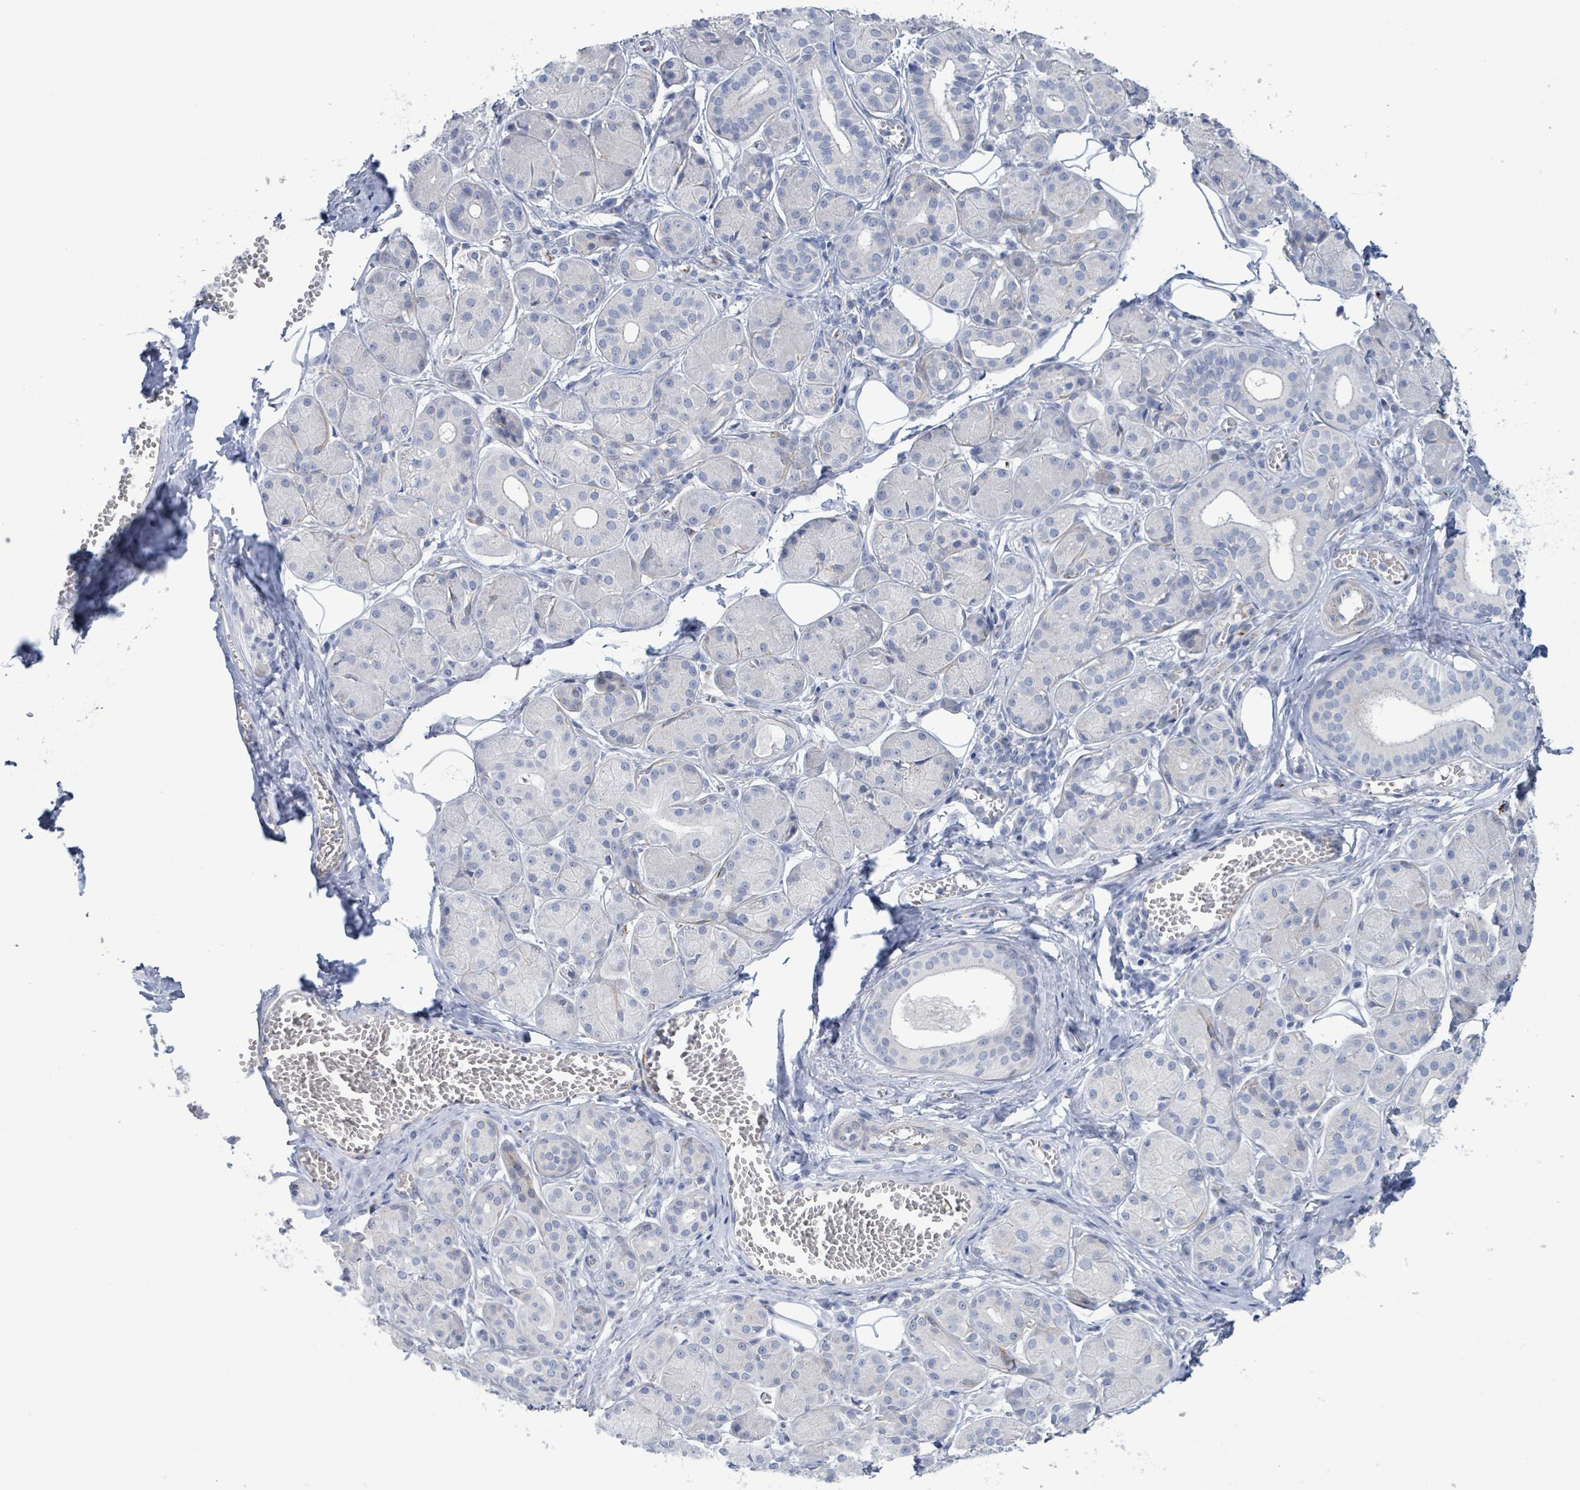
{"staining": {"intensity": "negative", "quantity": "none", "location": "none"}, "tissue": "salivary gland", "cell_type": "Glandular cells", "image_type": "normal", "snomed": [{"axis": "morphology", "description": "Squamous cell carcinoma, NOS"}, {"axis": "topography", "description": "Skin"}, {"axis": "topography", "description": "Head-Neck"}], "caption": "The IHC histopathology image has no significant staining in glandular cells of salivary gland.", "gene": "PKLR", "patient": {"sex": "male", "age": 80}}